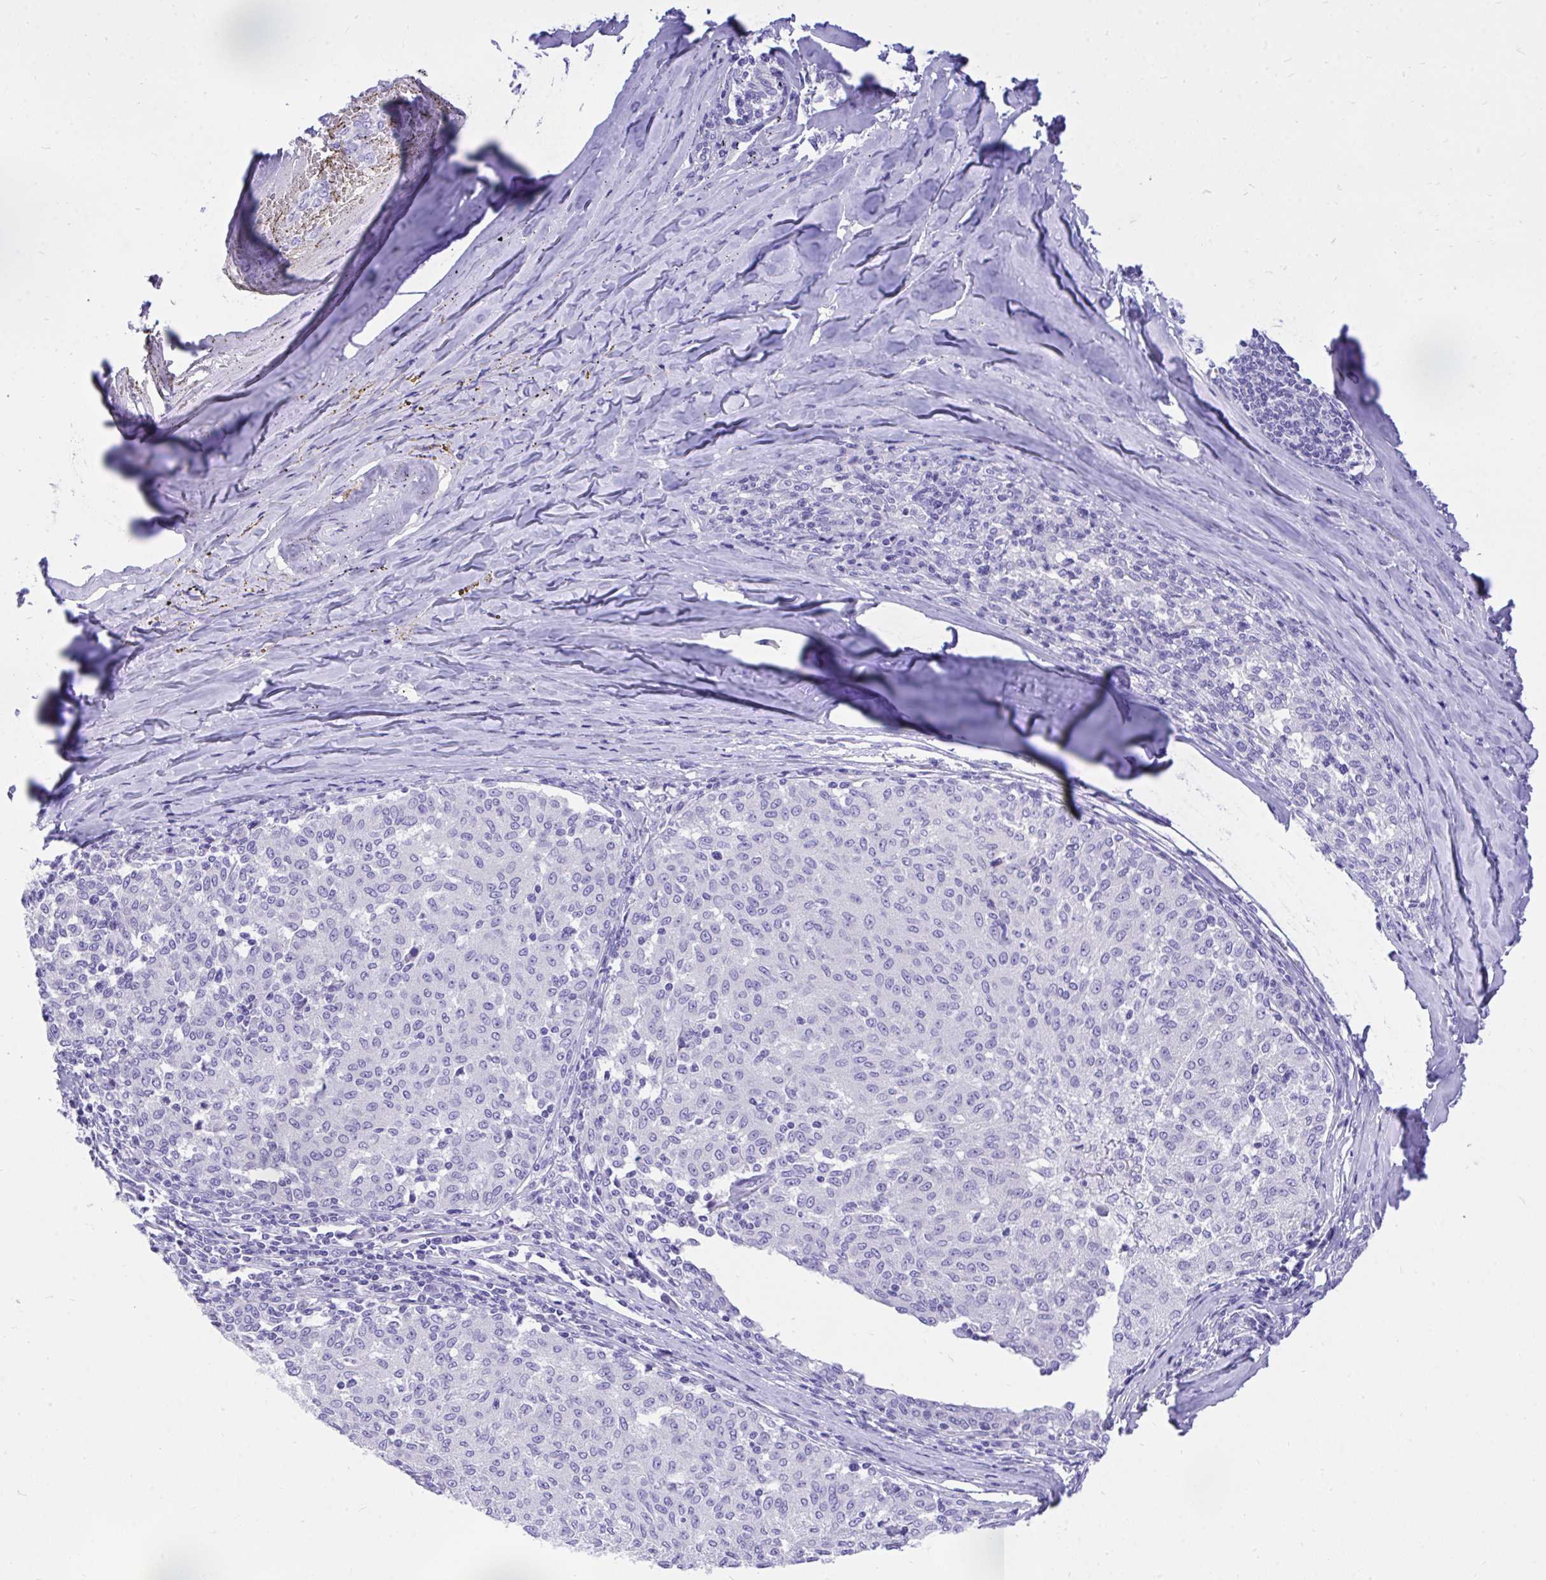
{"staining": {"intensity": "negative", "quantity": "none", "location": "none"}, "tissue": "melanoma", "cell_type": "Tumor cells", "image_type": "cancer", "snomed": [{"axis": "morphology", "description": "Malignant melanoma, NOS"}, {"axis": "topography", "description": "Skin"}], "caption": "There is no significant positivity in tumor cells of malignant melanoma.", "gene": "MON1A", "patient": {"sex": "female", "age": 72}}